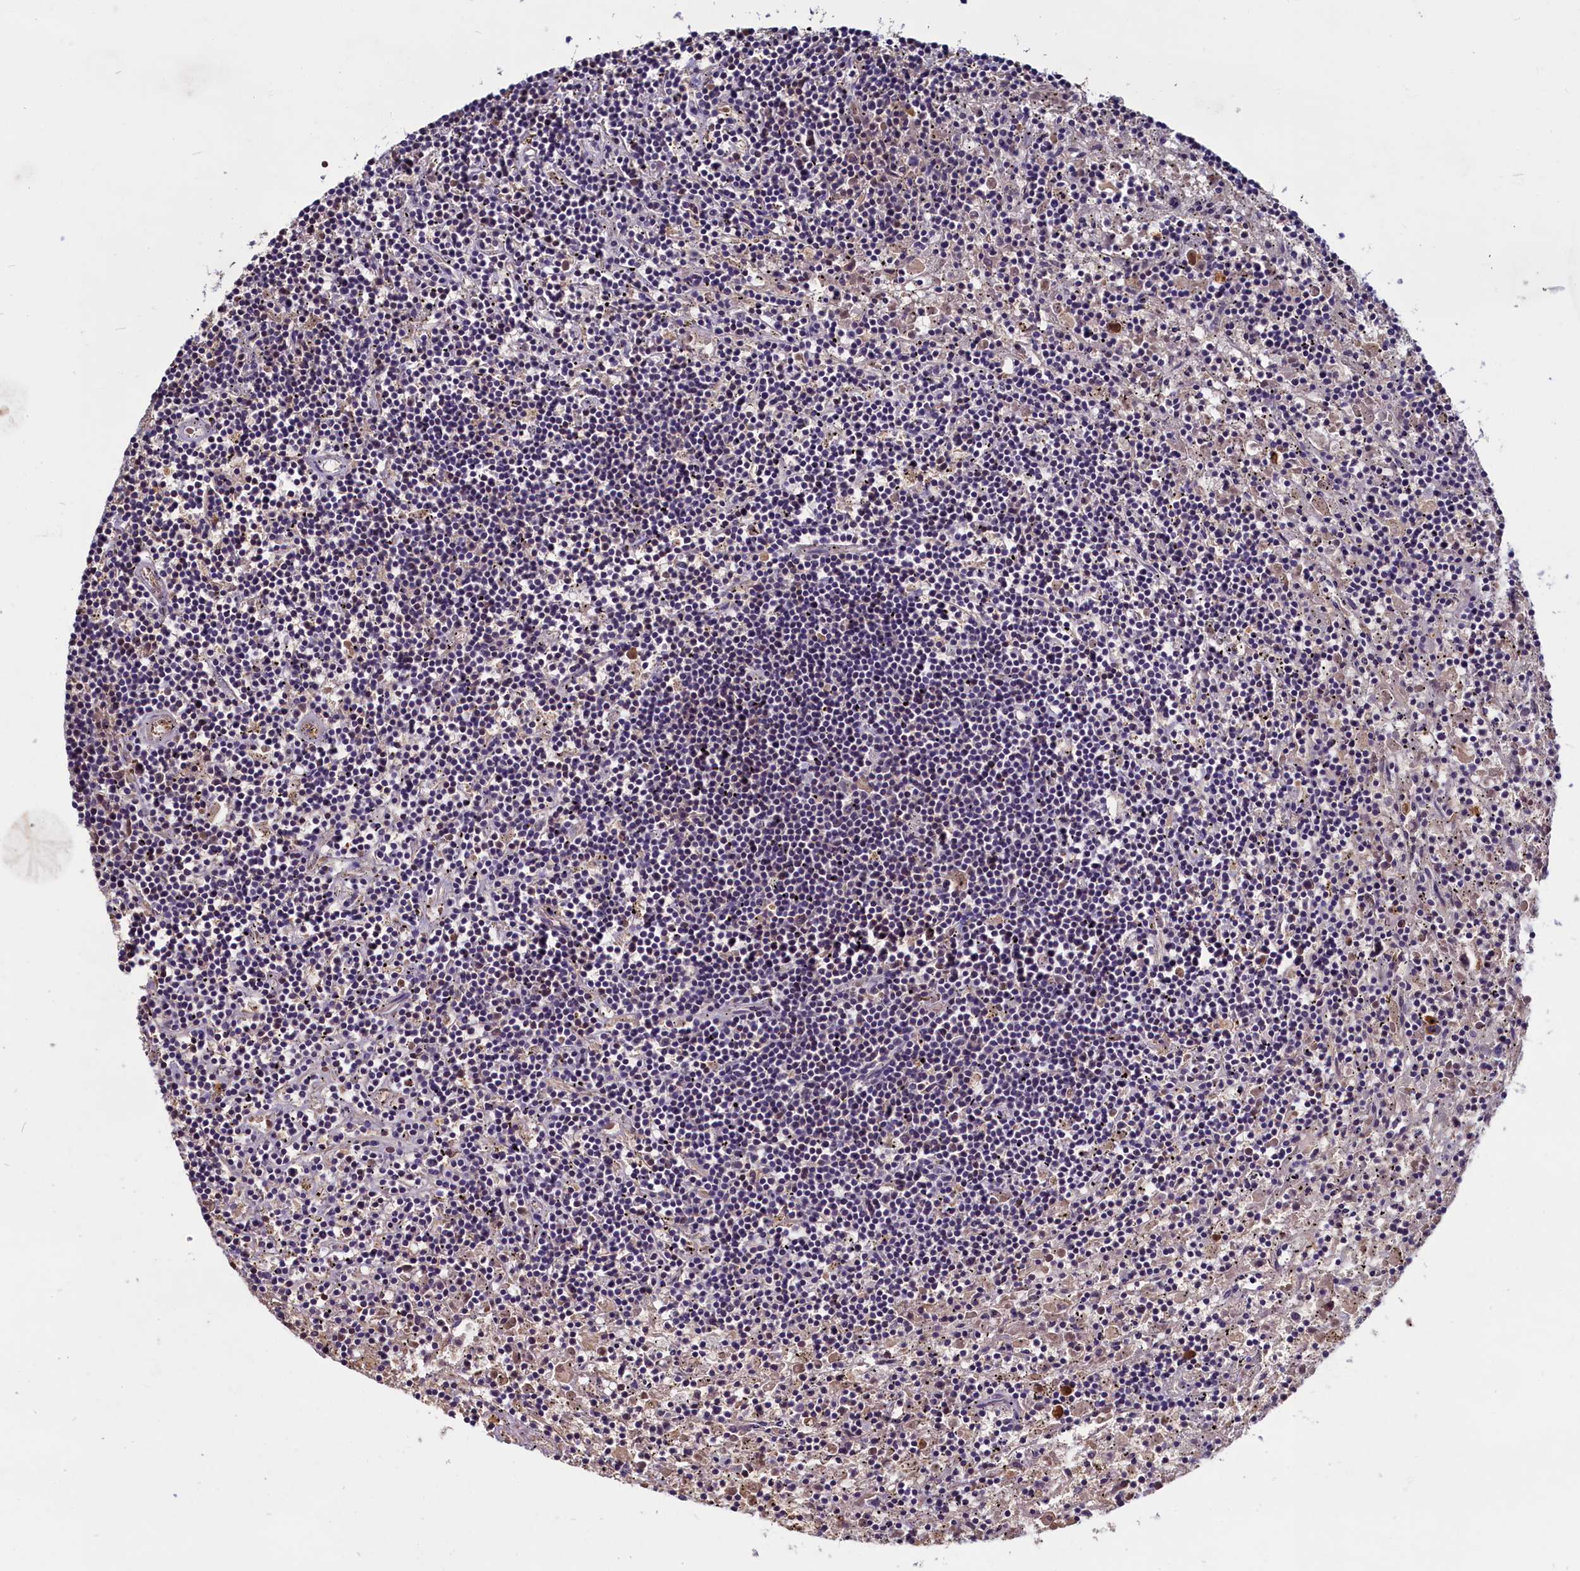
{"staining": {"intensity": "negative", "quantity": "none", "location": "none"}, "tissue": "lymphoma", "cell_type": "Tumor cells", "image_type": "cancer", "snomed": [{"axis": "morphology", "description": "Malignant lymphoma, non-Hodgkin's type, Low grade"}, {"axis": "topography", "description": "Spleen"}], "caption": "DAB (3,3'-diaminobenzidine) immunohistochemical staining of human malignant lymphoma, non-Hodgkin's type (low-grade) shows no significant expression in tumor cells.", "gene": "SV2C", "patient": {"sex": "male", "age": 76}}